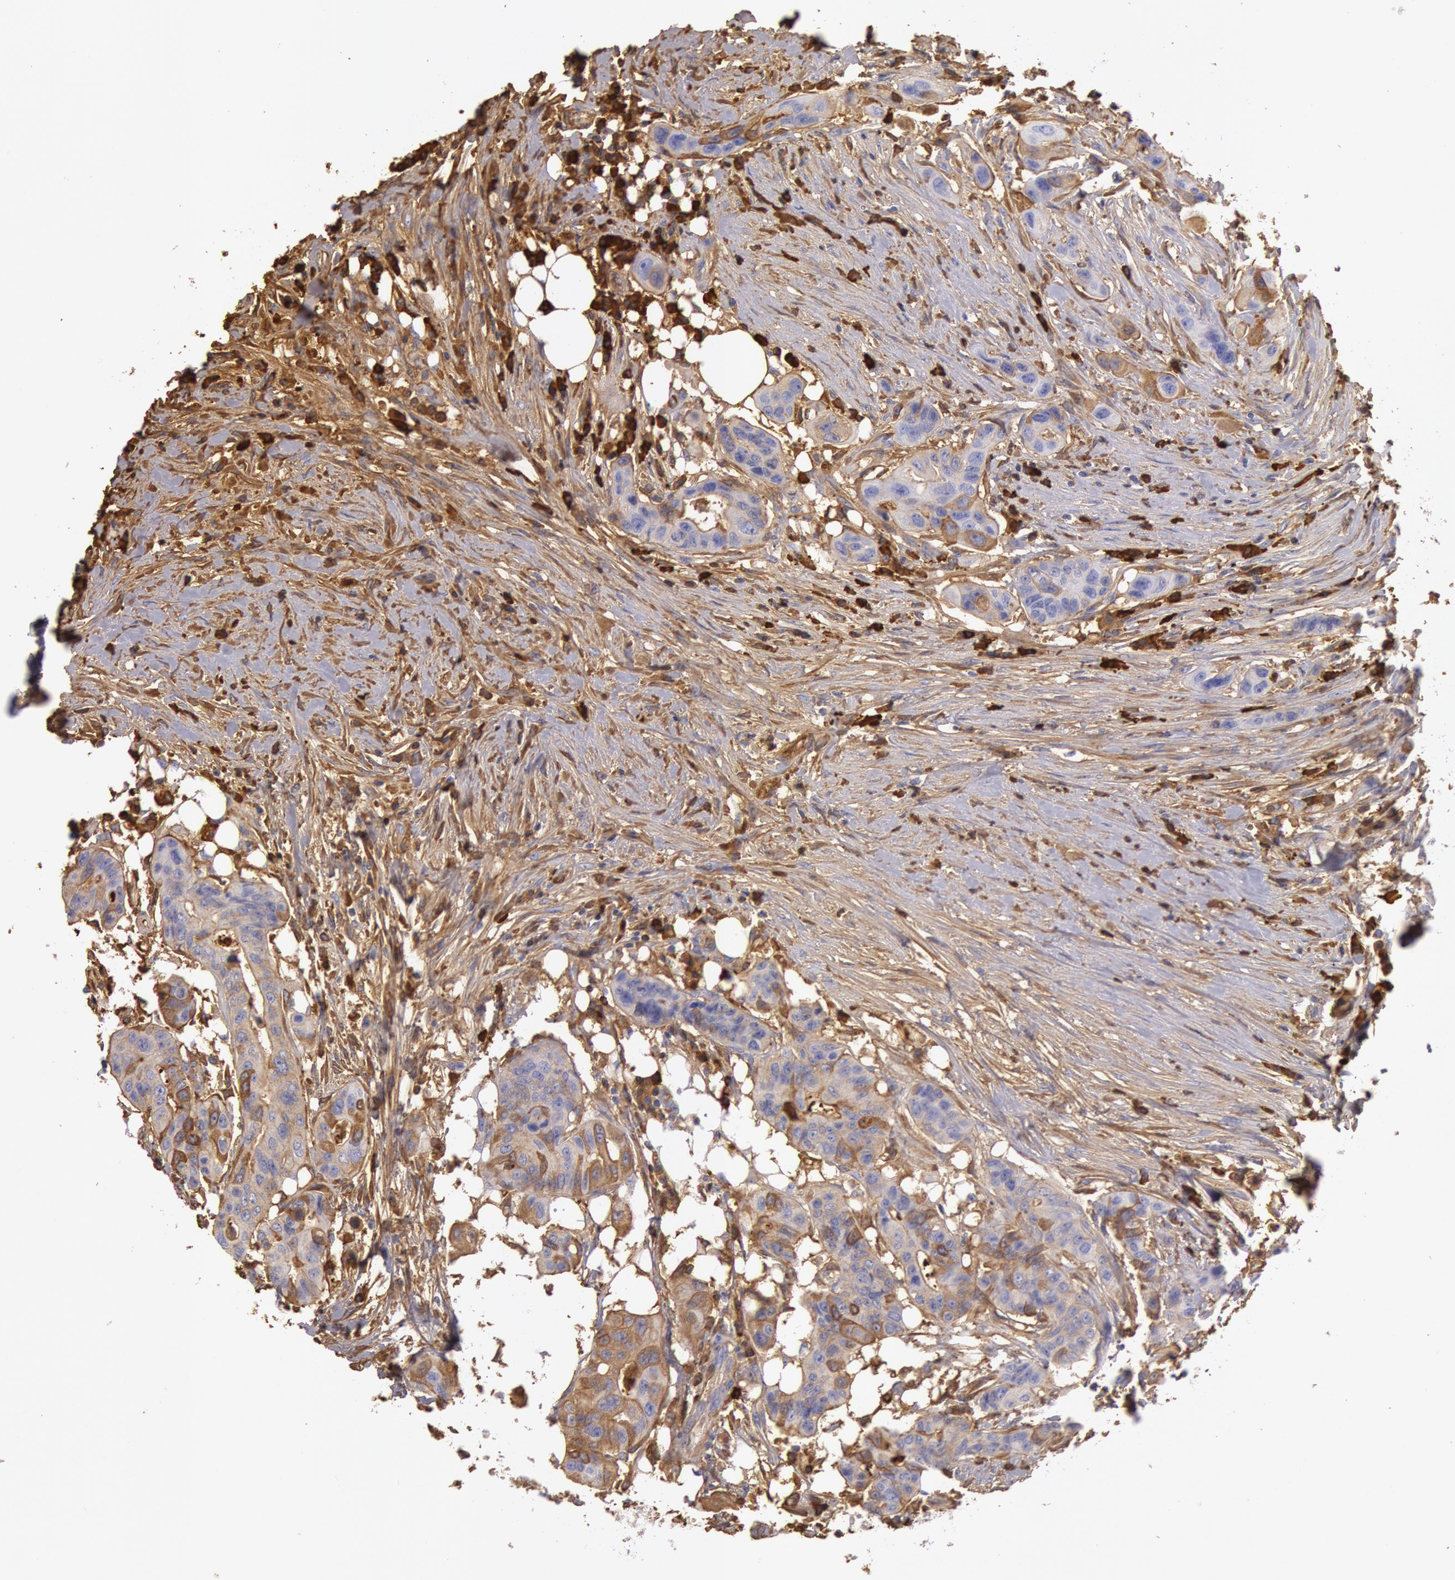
{"staining": {"intensity": "moderate", "quantity": "25%-75%", "location": "cytoplasmic/membranous"}, "tissue": "colorectal cancer", "cell_type": "Tumor cells", "image_type": "cancer", "snomed": [{"axis": "morphology", "description": "Adenocarcinoma, NOS"}, {"axis": "topography", "description": "Colon"}], "caption": "Immunohistochemical staining of adenocarcinoma (colorectal) demonstrates moderate cytoplasmic/membranous protein staining in approximately 25%-75% of tumor cells.", "gene": "IGHG1", "patient": {"sex": "female", "age": 70}}